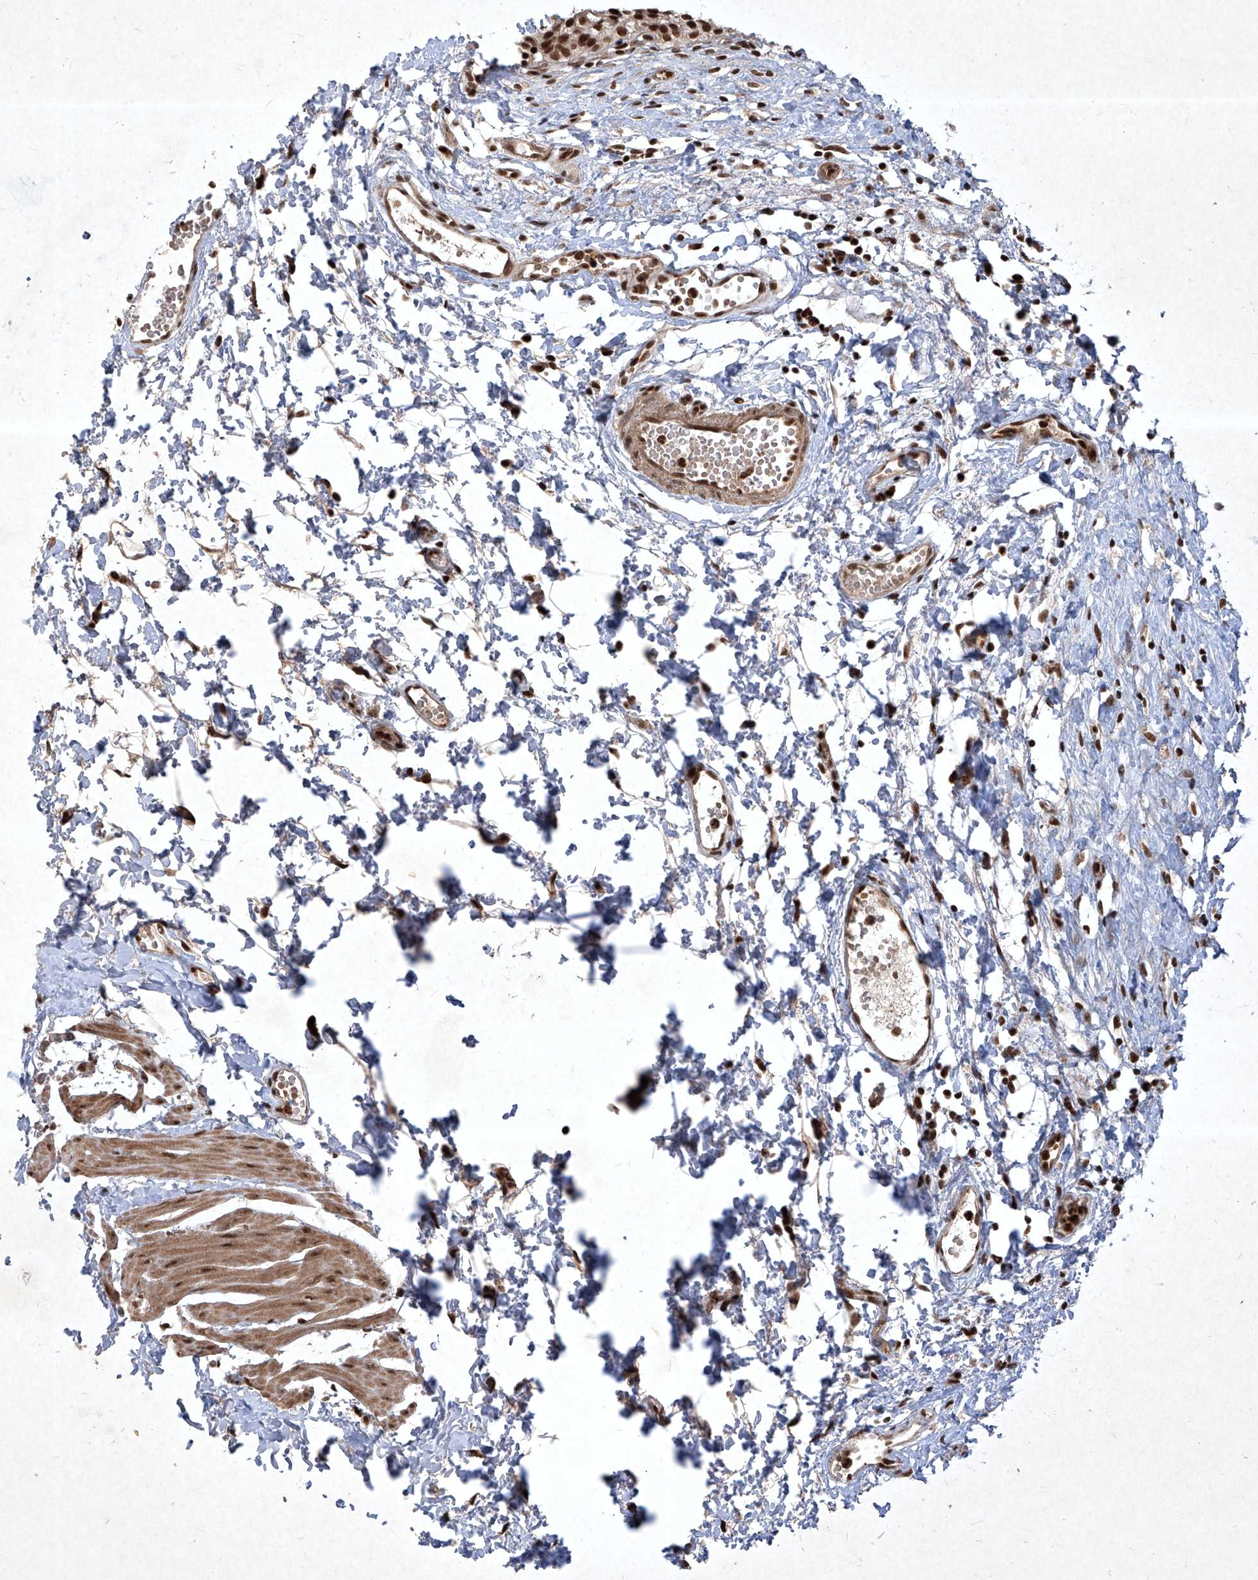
{"staining": {"intensity": "strong", "quantity": ">75%", "location": "nuclear"}, "tissue": "urinary bladder", "cell_type": "Urothelial cells", "image_type": "normal", "snomed": [{"axis": "morphology", "description": "Normal tissue, NOS"}, {"axis": "topography", "description": "Urinary bladder"}], "caption": "Immunohistochemistry (IHC) micrograph of benign human urinary bladder stained for a protein (brown), which shows high levels of strong nuclear staining in about >75% of urothelial cells.", "gene": "IRF2", "patient": {"sex": "male", "age": 51}}